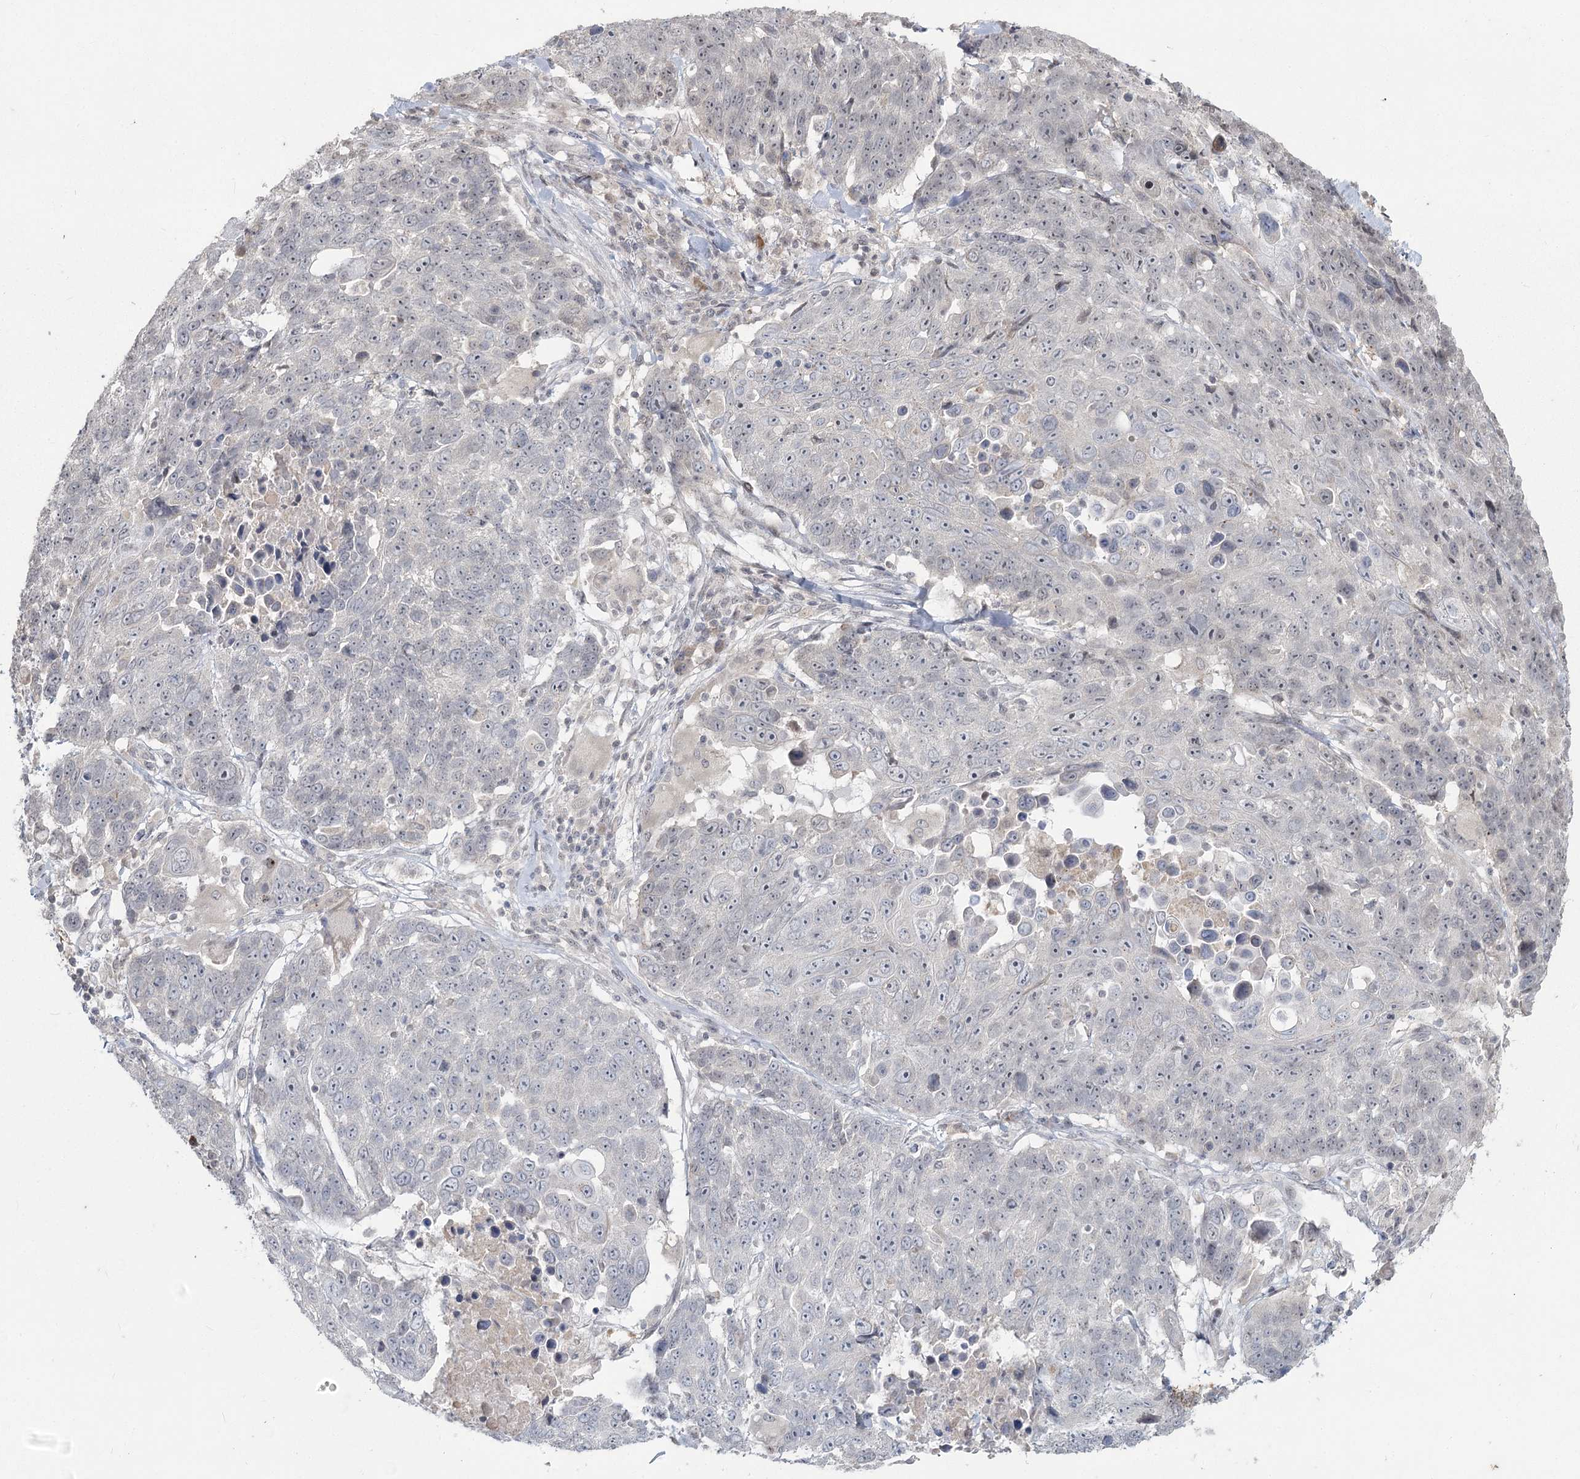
{"staining": {"intensity": "negative", "quantity": "none", "location": "none"}, "tissue": "lung cancer", "cell_type": "Tumor cells", "image_type": "cancer", "snomed": [{"axis": "morphology", "description": "Squamous cell carcinoma, NOS"}, {"axis": "topography", "description": "Lung"}], "caption": "High power microscopy micrograph of an IHC image of lung cancer, revealing no significant expression in tumor cells. (DAB immunohistochemistry (IHC) visualized using brightfield microscopy, high magnification).", "gene": "LY6G5C", "patient": {"sex": "male", "age": 66}}